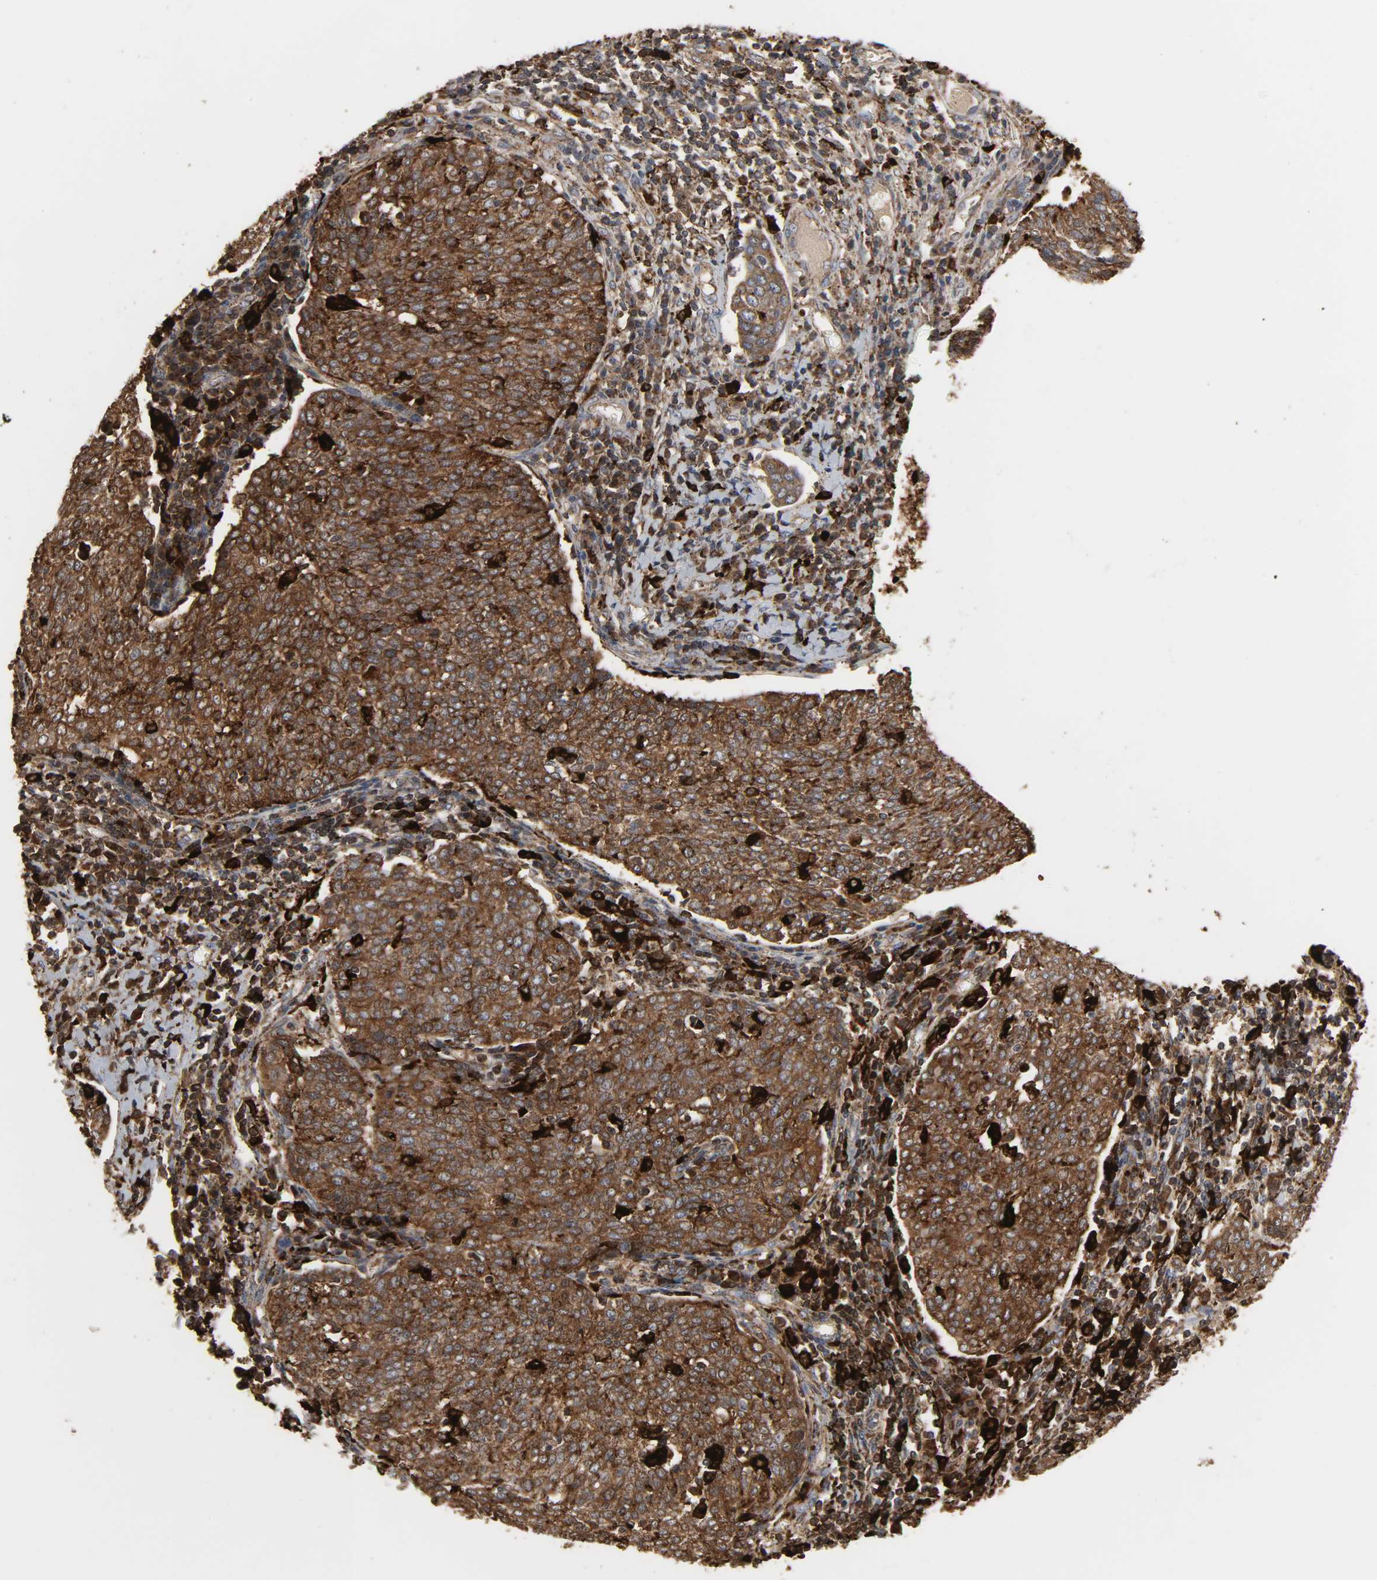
{"staining": {"intensity": "strong", "quantity": ">75%", "location": "nuclear"}, "tissue": "cervical cancer", "cell_type": "Tumor cells", "image_type": "cancer", "snomed": [{"axis": "morphology", "description": "Squamous cell carcinoma, NOS"}, {"axis": "topography", "description": "Cervix"}], "caption": "A brown stain shows strong nuclear positivity of a protein in squamous cell carcinoma (cervical) tumor cells. (DAB (3,3'-diaminobenzidine) IHC, brown staining for protein, blue staining for nuclei).", "gene": "PSAP", "patient": {"sex": "female", "age": 40}}